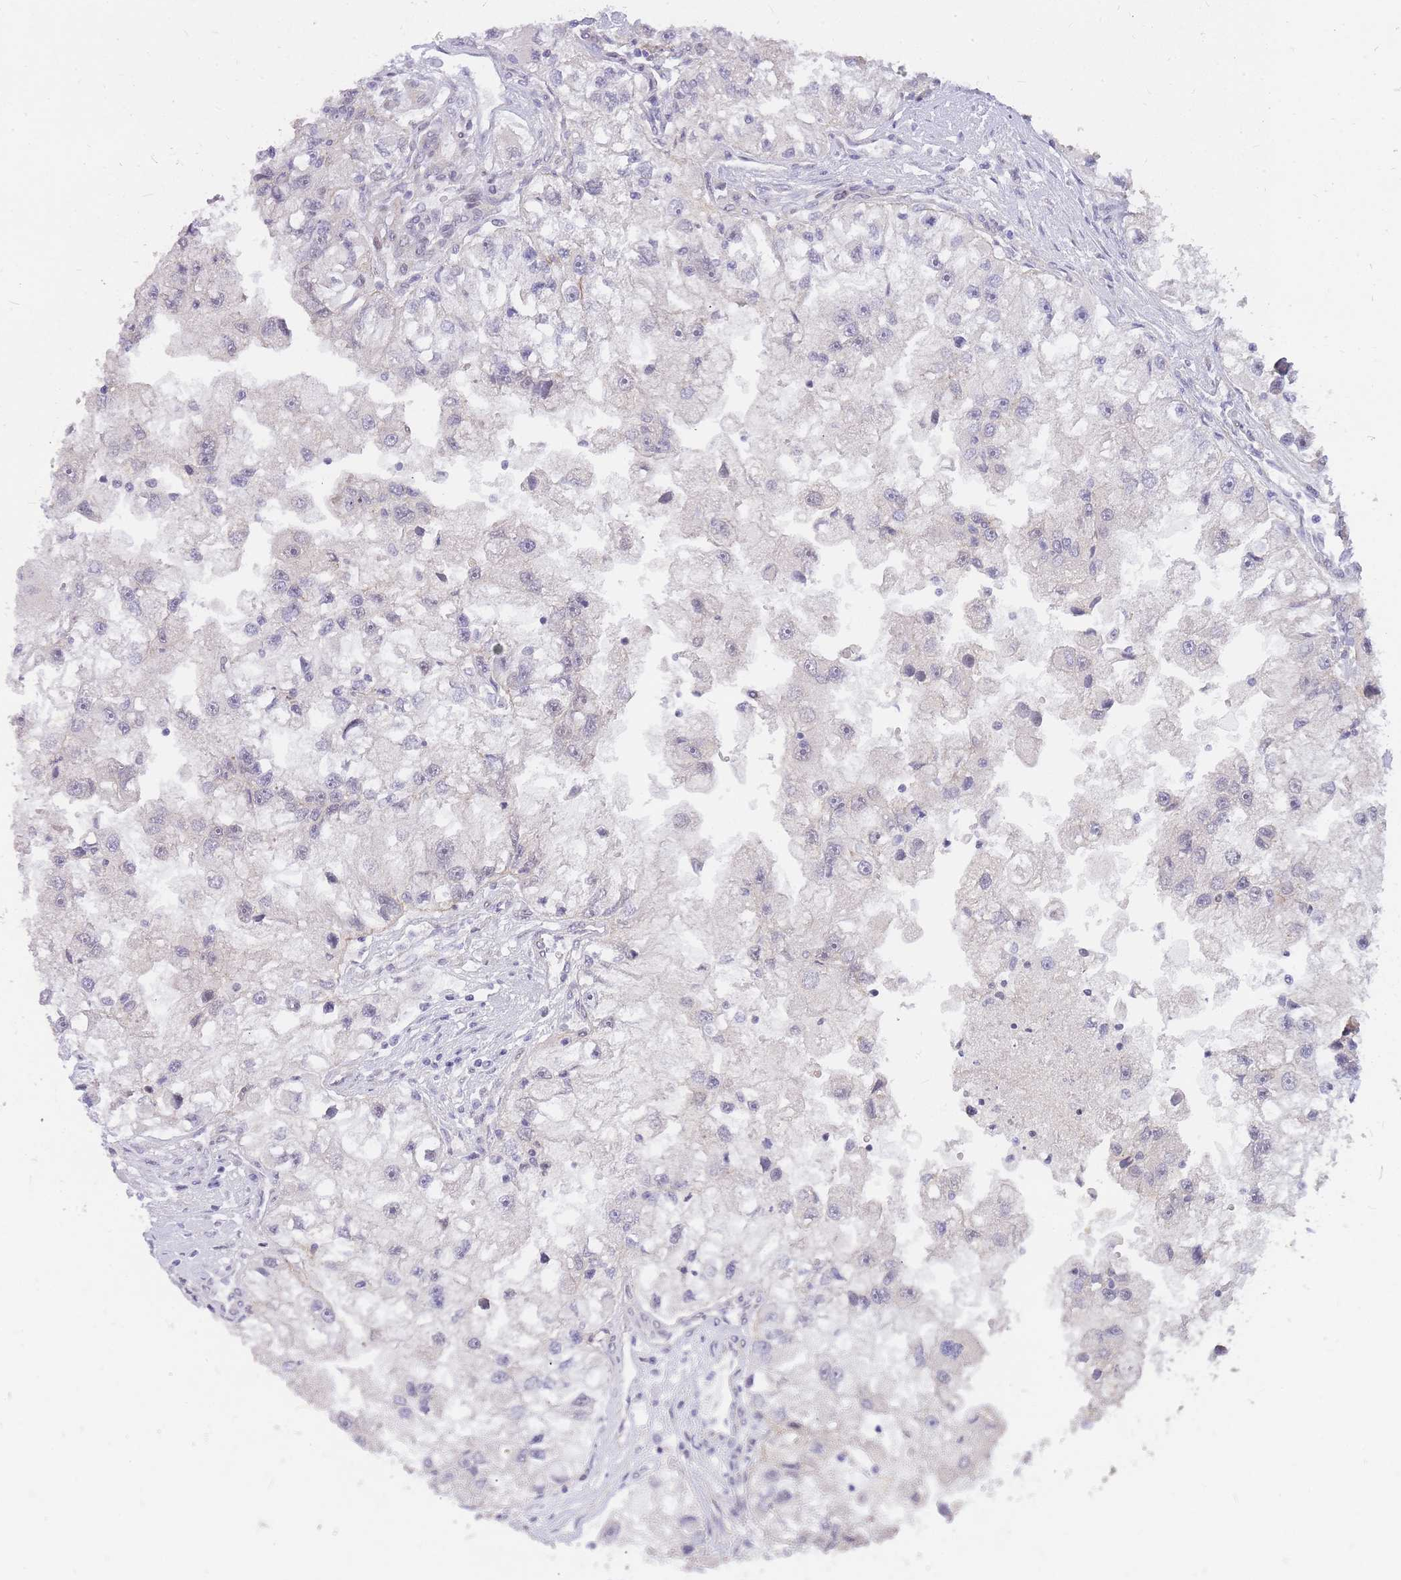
{"staining": {"intensity": "negative", "quantity": "none", "location": "none"}, "tissue": "renal cancer", "cell_type": "Tumor cells", "image_type": "cancer", "snomed": [{"axis": "morphology", "description": "Adenocarcinoma, NOS"}, {"axis": "topography", "description": "Kidney"}], "caption": "Immunohistochemistry of renal cancer (adenocarcinoma) shows no positivity in tumor cells.", "gene": "TLE2", "patient": {"sex": "male", "age": 63}}